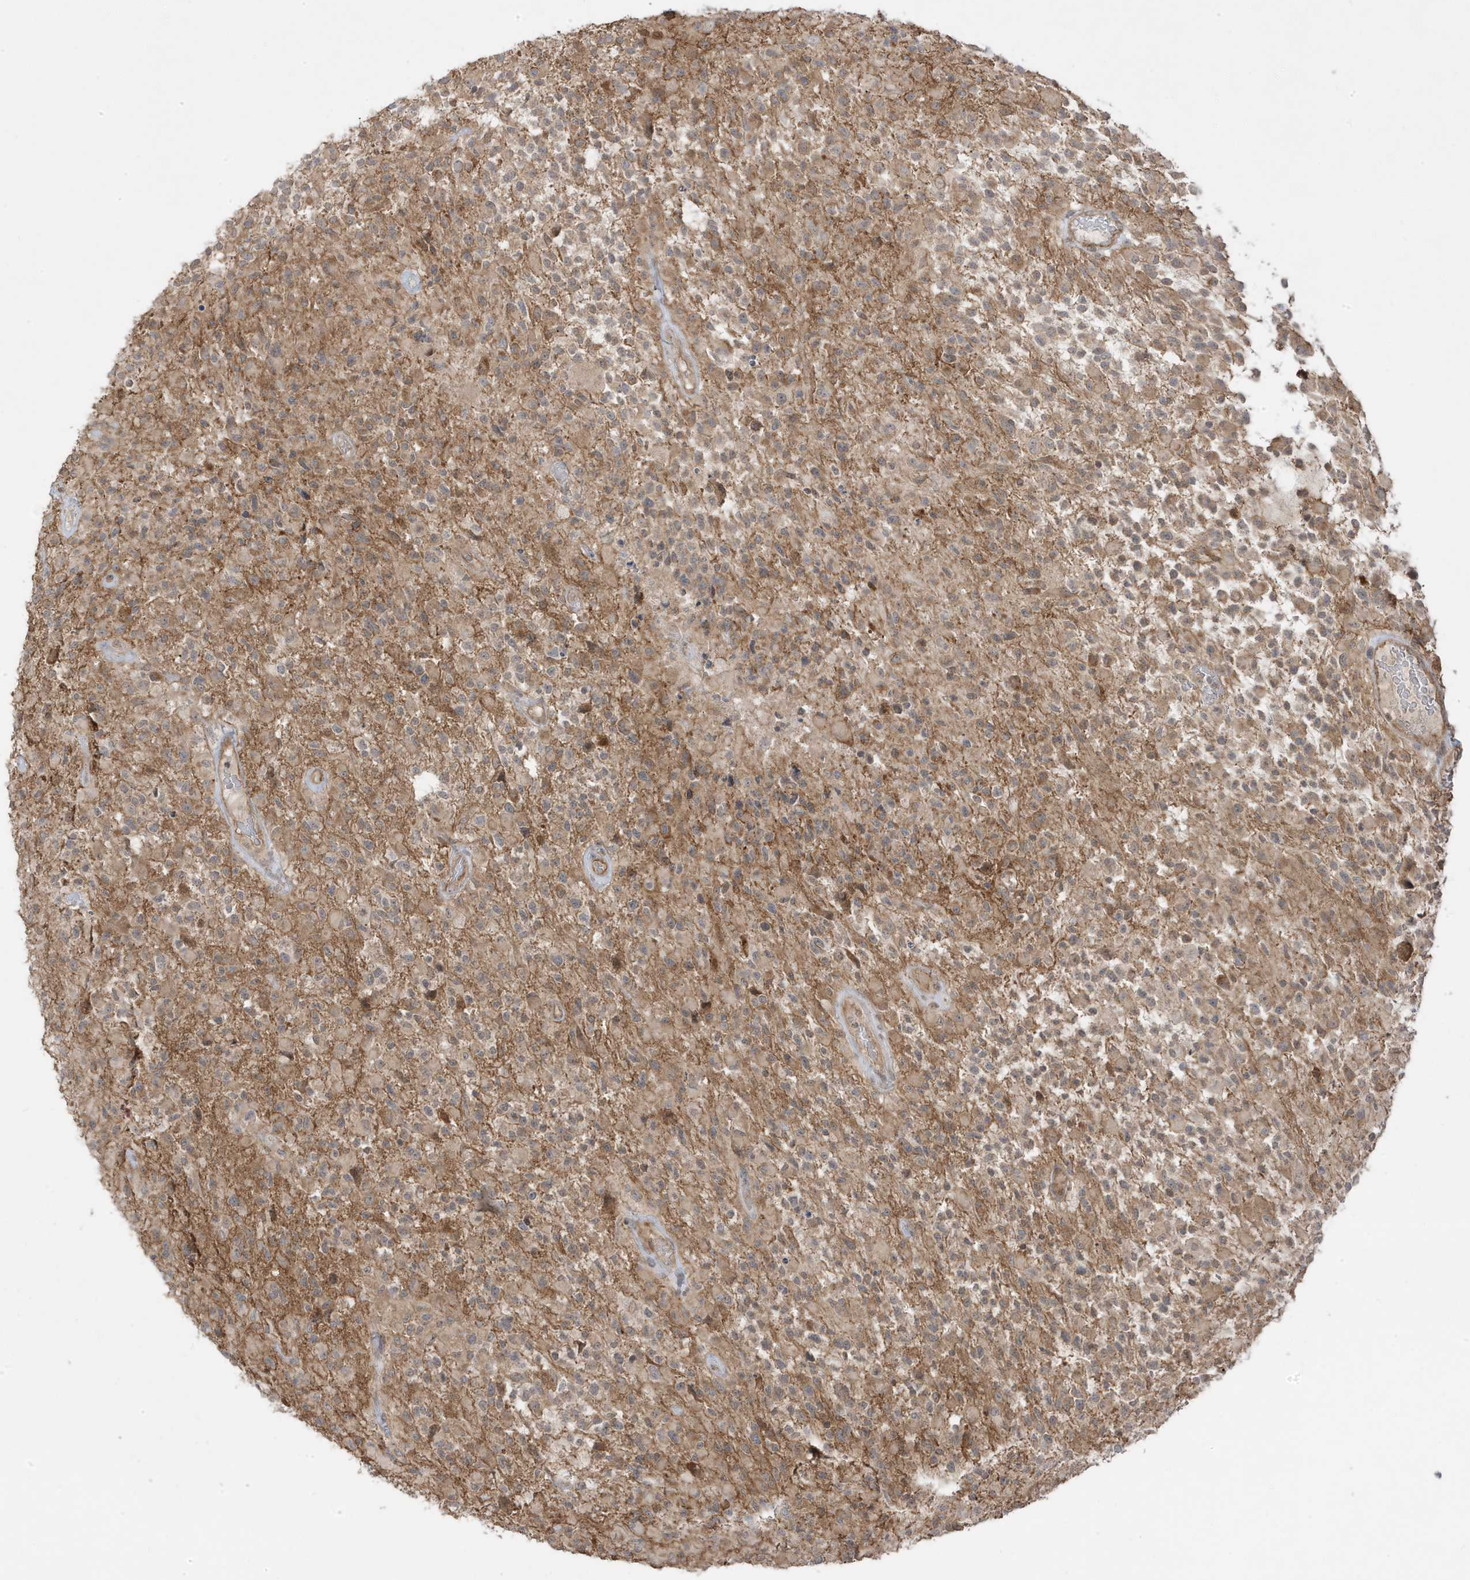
{"staining": {"intensity": "weak", "quantity": "25%-75%", "location": "cytoplasmic/membranous"}, "tissue": "glioma", "cell_type": "Tumor cells", "image_type": "cancer", "snomed": [{"axis": "morphology", "description": "Glioma, malignant, High grade"}, {"axis": "morphology", "description": "Glioblastoma, NOS"}, {"axis": "topography", "description": "Brain"}], "caption": "A low amount of weak cytoplasmic/membranous expression is appreciated in about 25%-75% of tumor cells in glioma tissue.", "gene": "DNAJC12", "patient": {"sex": "male", "age": 60}}